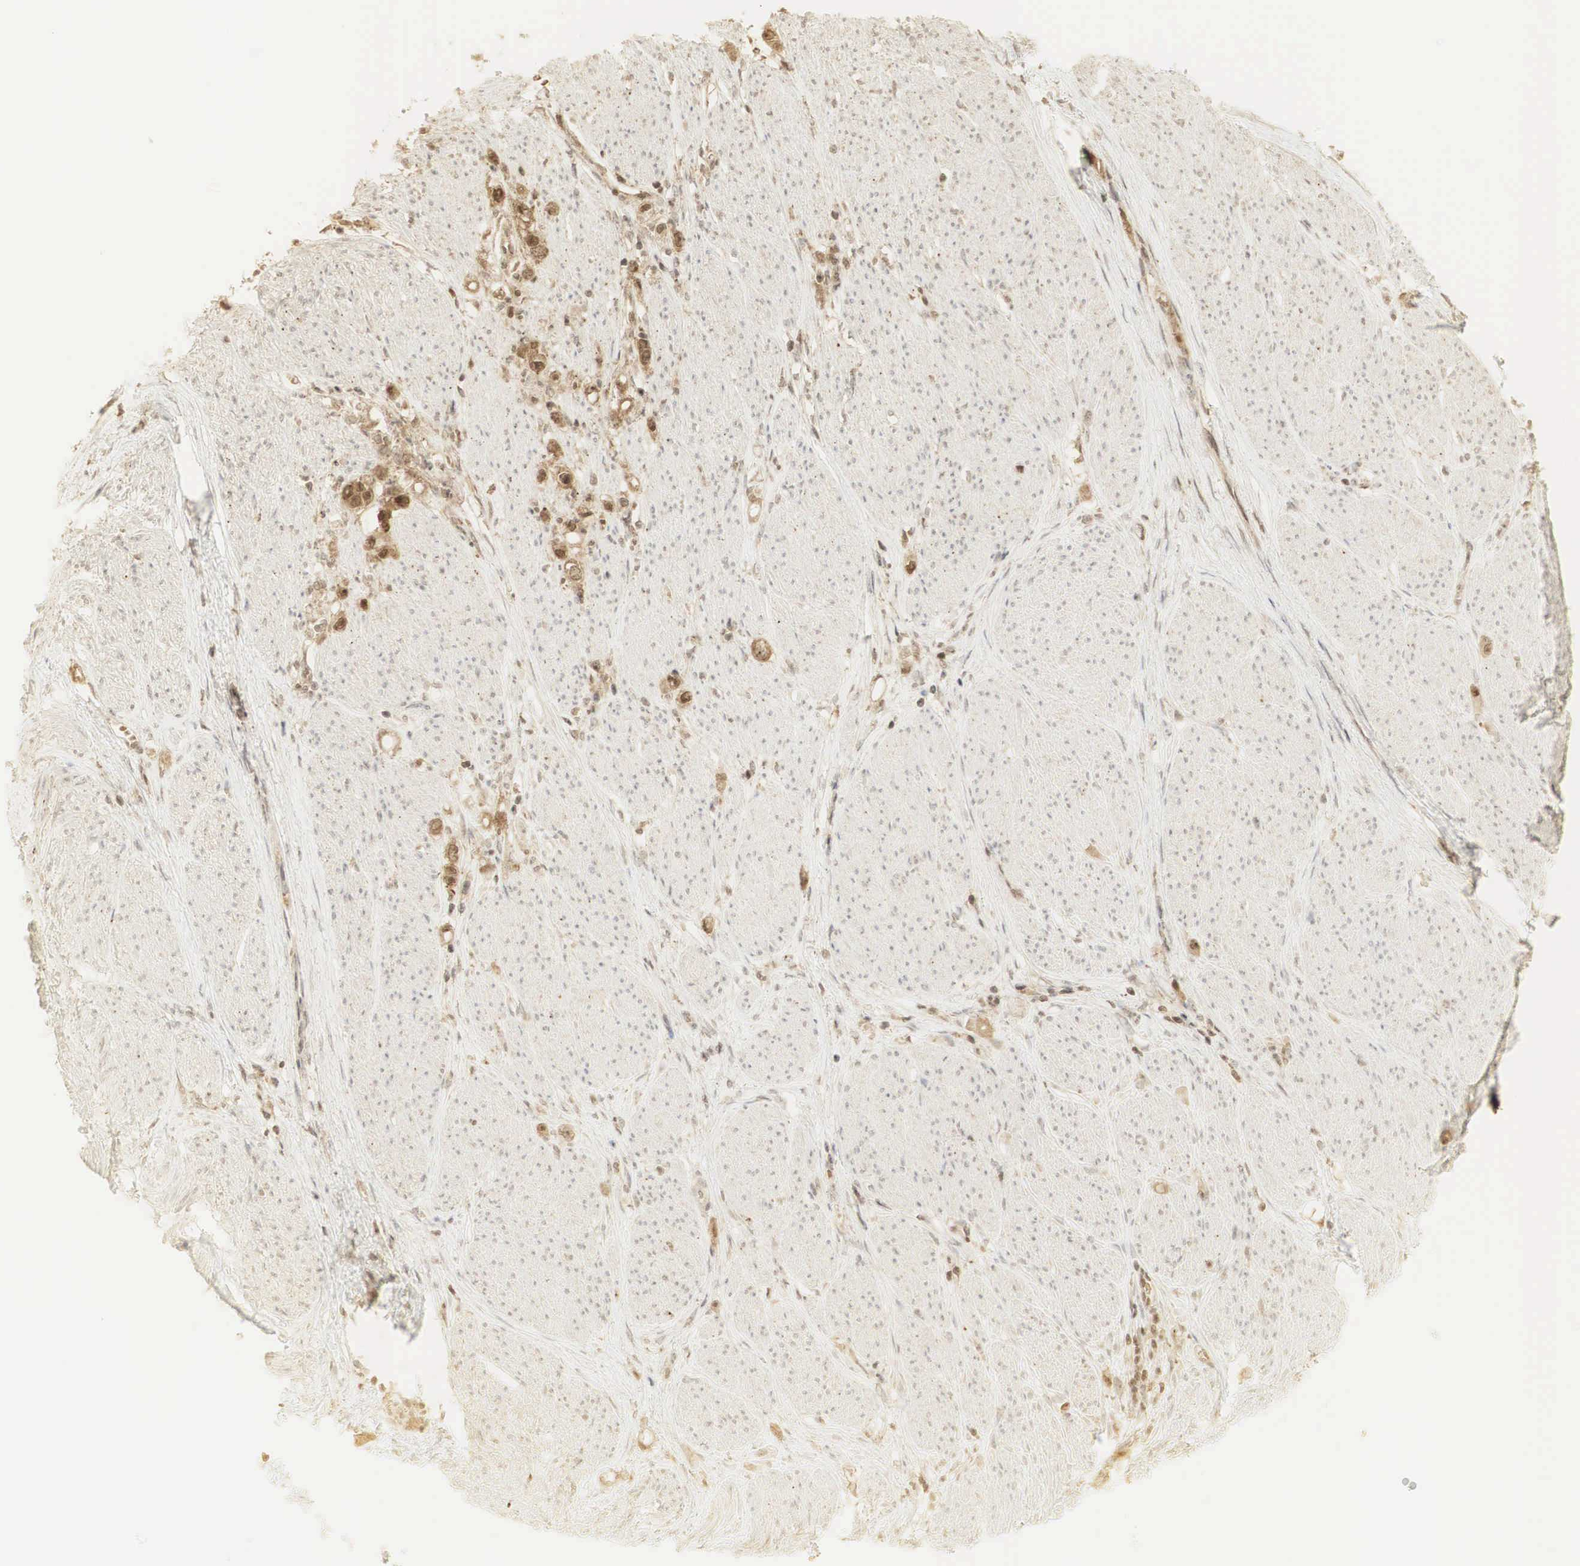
{"staining": {"intensity": "strong", "quantity": ">75%", "location": "cytoplasmic/membranous,nuclear"}, "tissue": "stomach cancer", "cell_type": "Tumor cells", "image_type": "cancer", "snomed": [{"axis": "morphology", "description": "Adenocarcinoma, NOS"}, {"axis": "topography", "description": "Stomach"}], "caption": "This is an image of IHC staining of stomach cancer, which shows strong staining in the cytoplasmic/membranous and nuclear of tumor cells.", "gene": "RNF113A", "patient": {"sex": "male", "age": 72}}